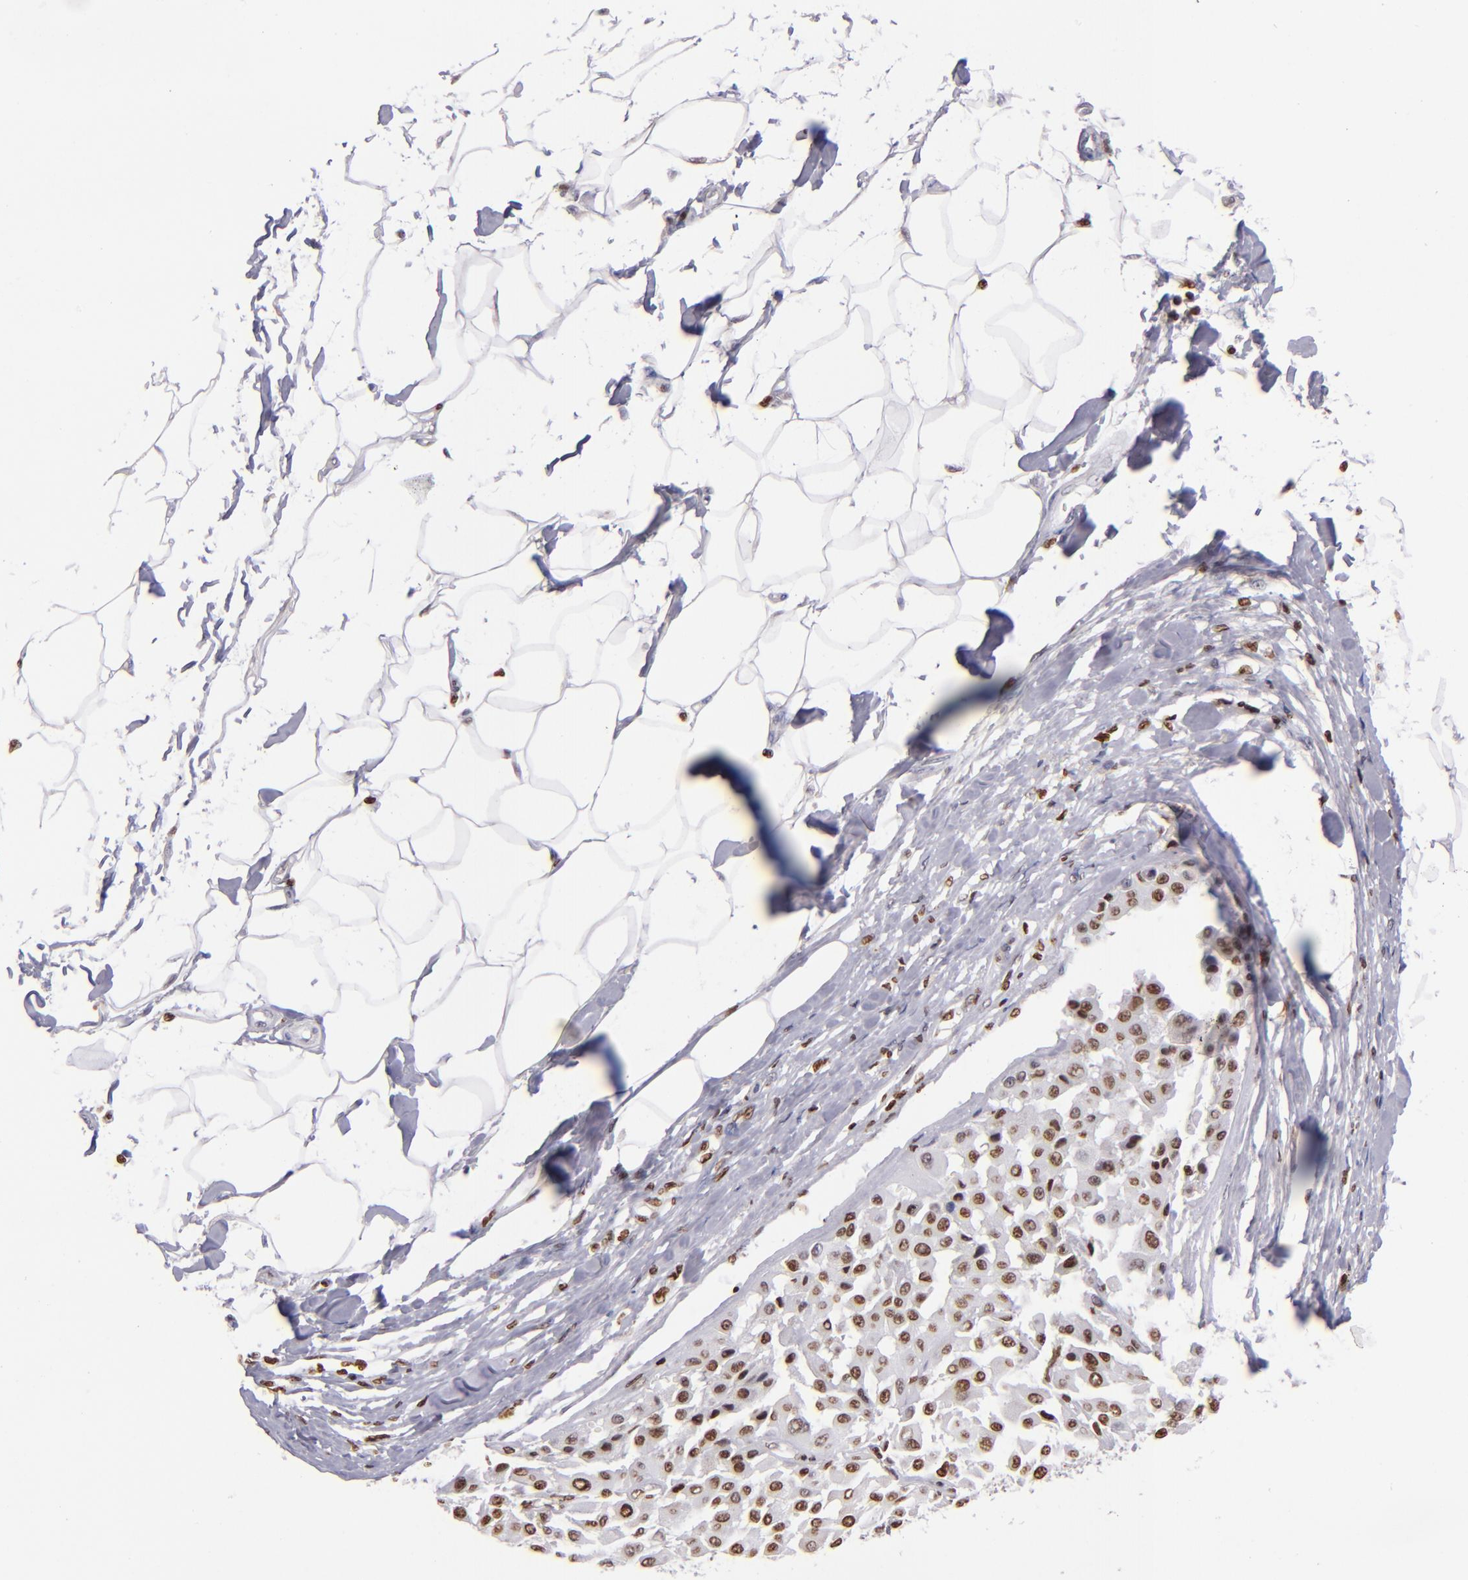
{"staining": {"intensity": "moderate", "quantity": "25%-75%", "location": "nuclear"}, "tissue": "melanoma", "cell_type": "Tumor cells", "image_type": "cancer", "snomed": [{"axis": "morphology", "description": "Malignant melanoma, Metastatic site"}, {"axis": "topography", "description": "Soft tissue"}], "caption": "Malignant melanoma (metastatic site) was stained to show a protein in brown. There is medium levels of moderate nuclear staining in approximately 25%-75% of tumor cells.", "gene": "CDKL5", "patient": {"sex": "male", "age": 41}}